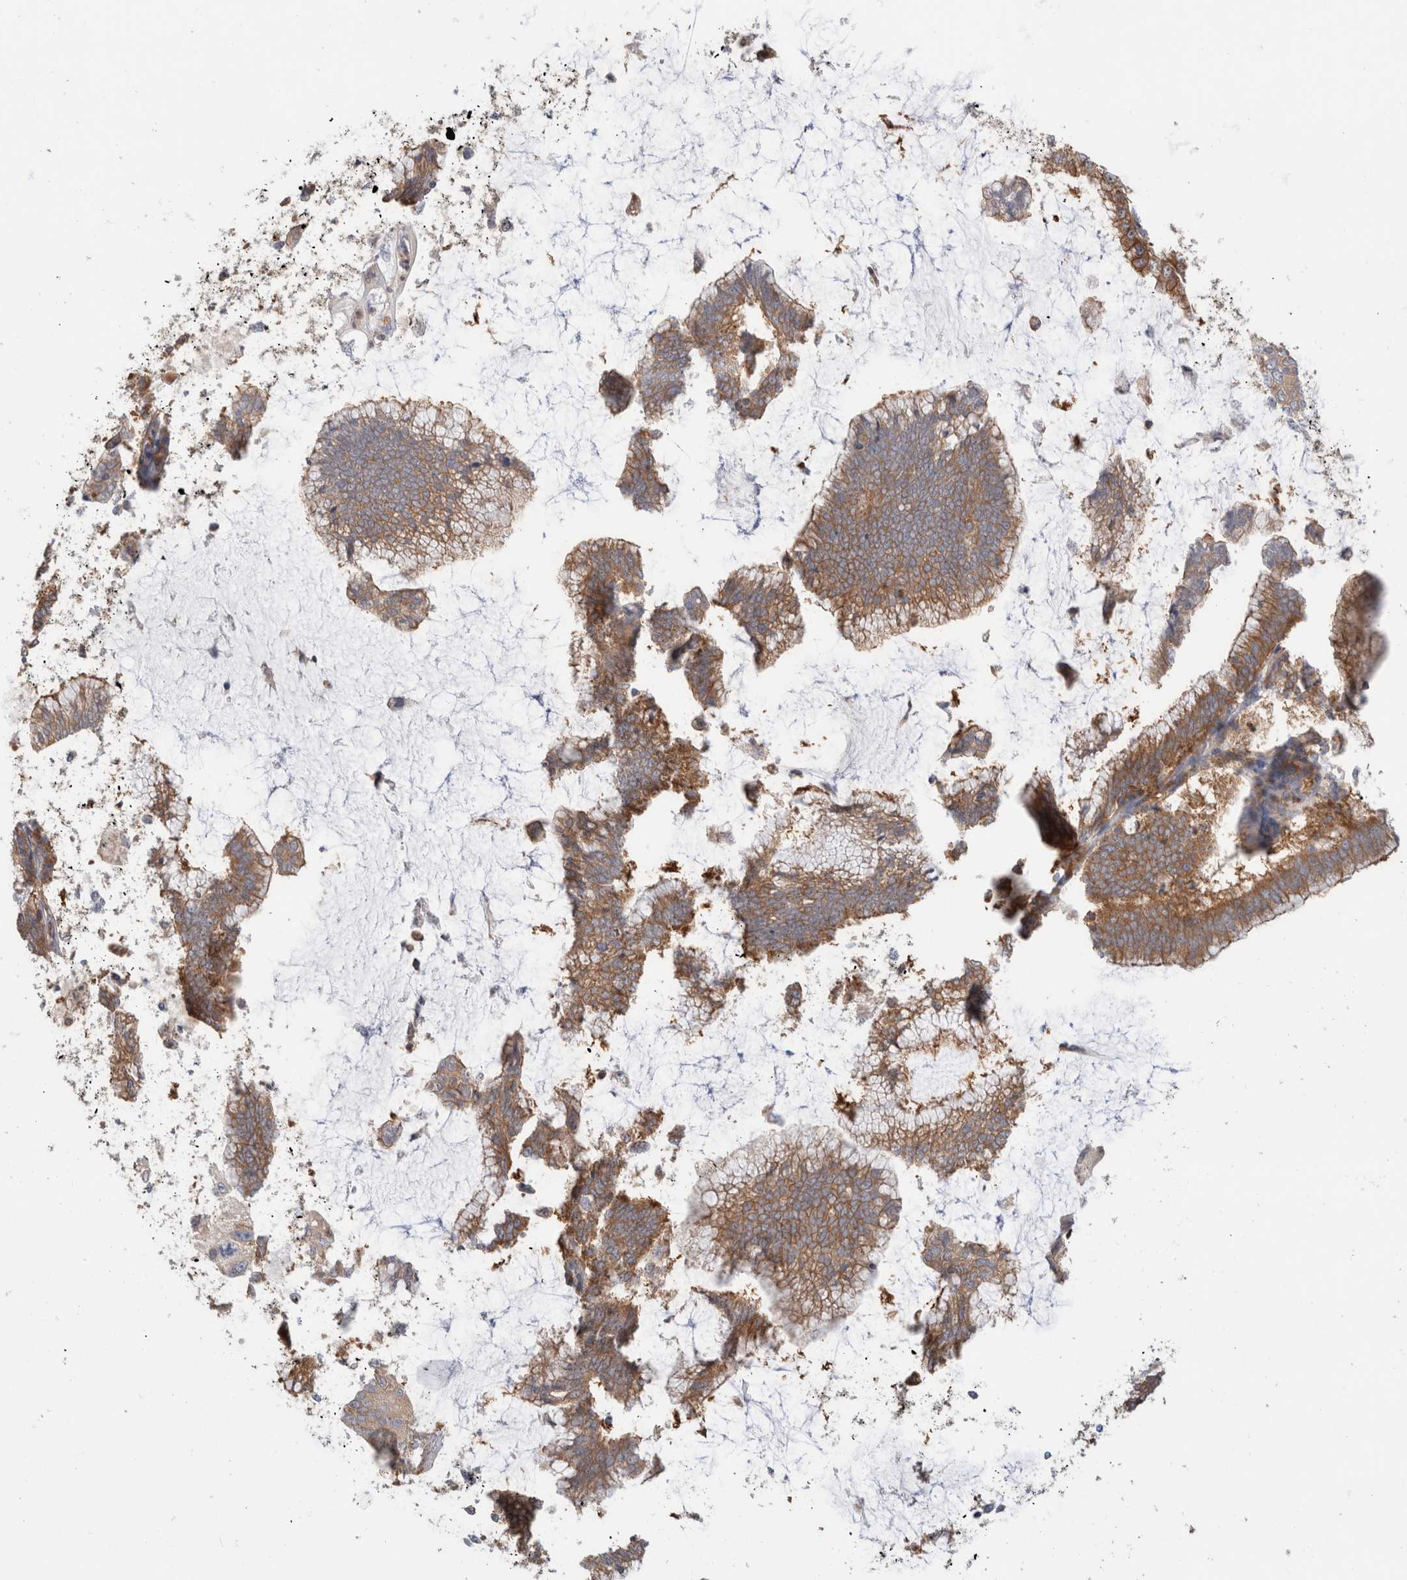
{"staining": {"intensity": "moderate", "quantity": ">75%", "location": "cytoplasmic/membranous"}, "tissue": "cervical cancer", "cell_type": "Tumor cells", "image_type": "cancer", "snomed": [{"axis": "morphology", "description": "Adenocarcinoma, NOS"}, {"axis": "topography", "description": "Cervix"}], "caption": "A brown stain shows moderate cytoplasmic/membranous positivity of a protein in human cervical cancer tumor cells.", "gene": "KLHL14", "patient": {"sex": "female", "age": 36}}